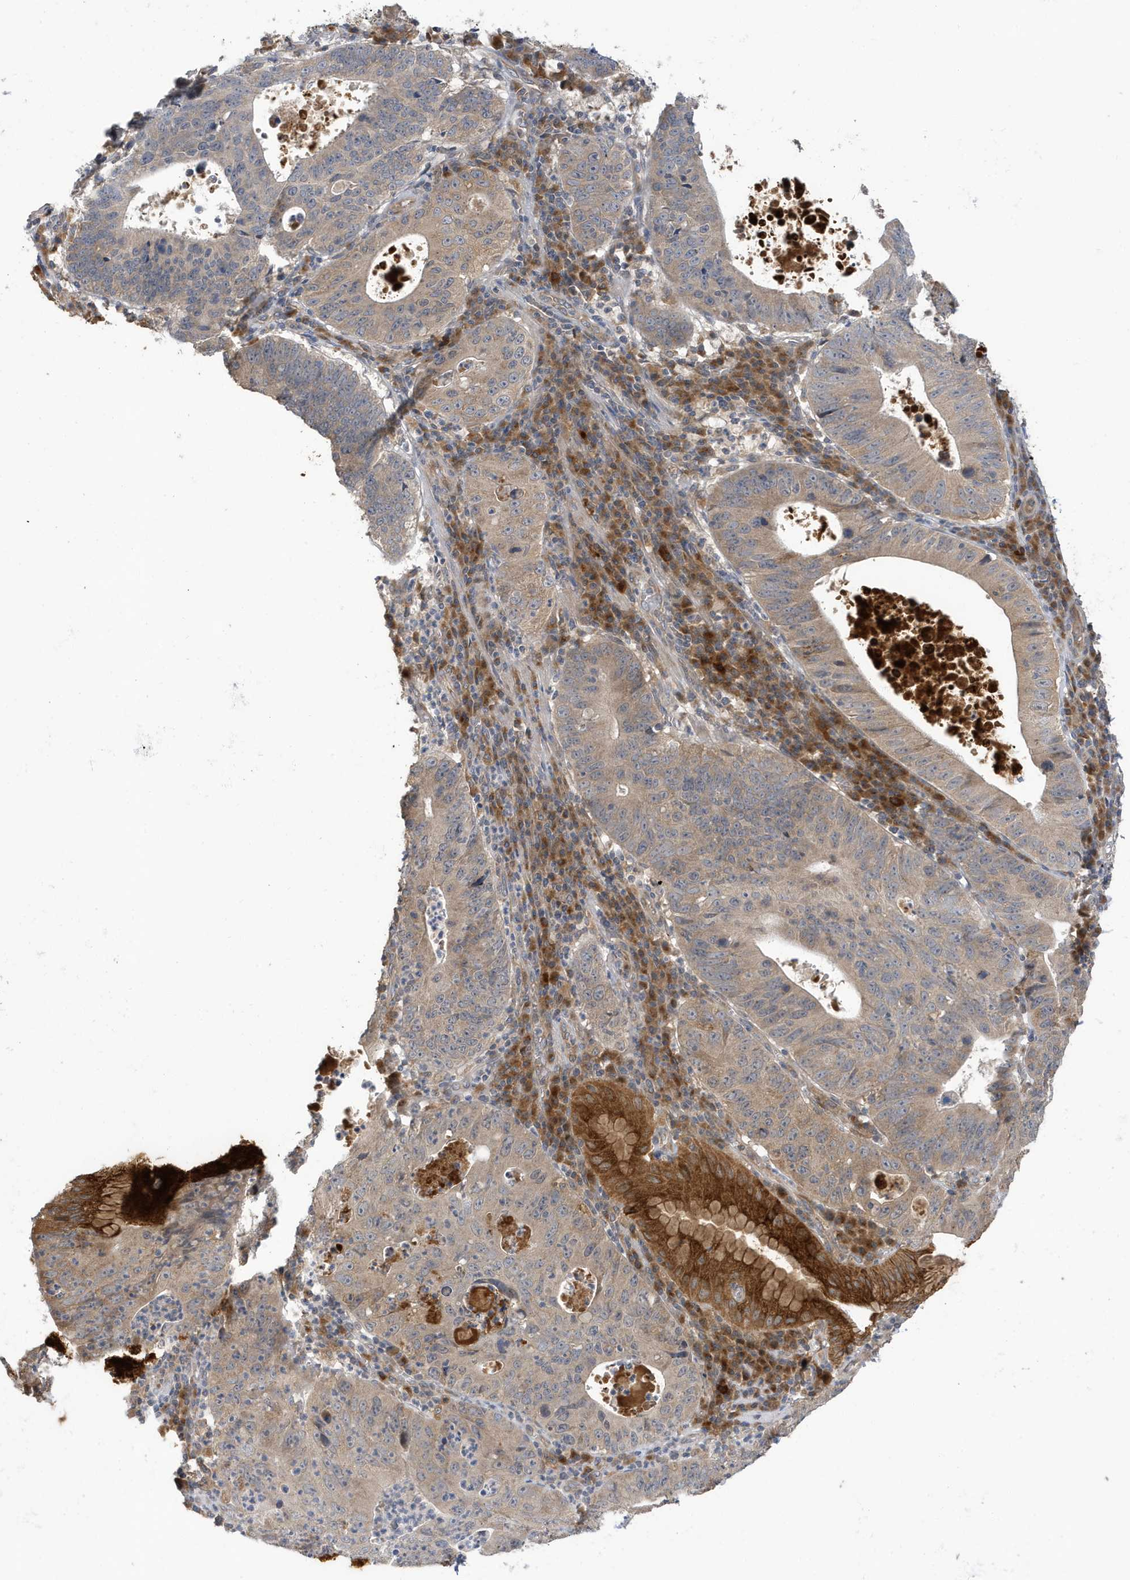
{"staining": {"intensity": "weak", "quantity": "<25%", "location": "cytoplasmic/membranous"}, "tissue": "stomach cancer", "cell_type": "Tumor cells", "image_type": "cancer", "snomed": [{"axis": "morphology", "description": "Adenocarcinoma, NOS"}, {"axis": "topography", "description": "Stomach"}], "caption": "Tumor cells show no significant staining in adenocarcinoma (stomach).", "gene": "LAPTM4A", "patient": {"sex": "male", "age": 59}}